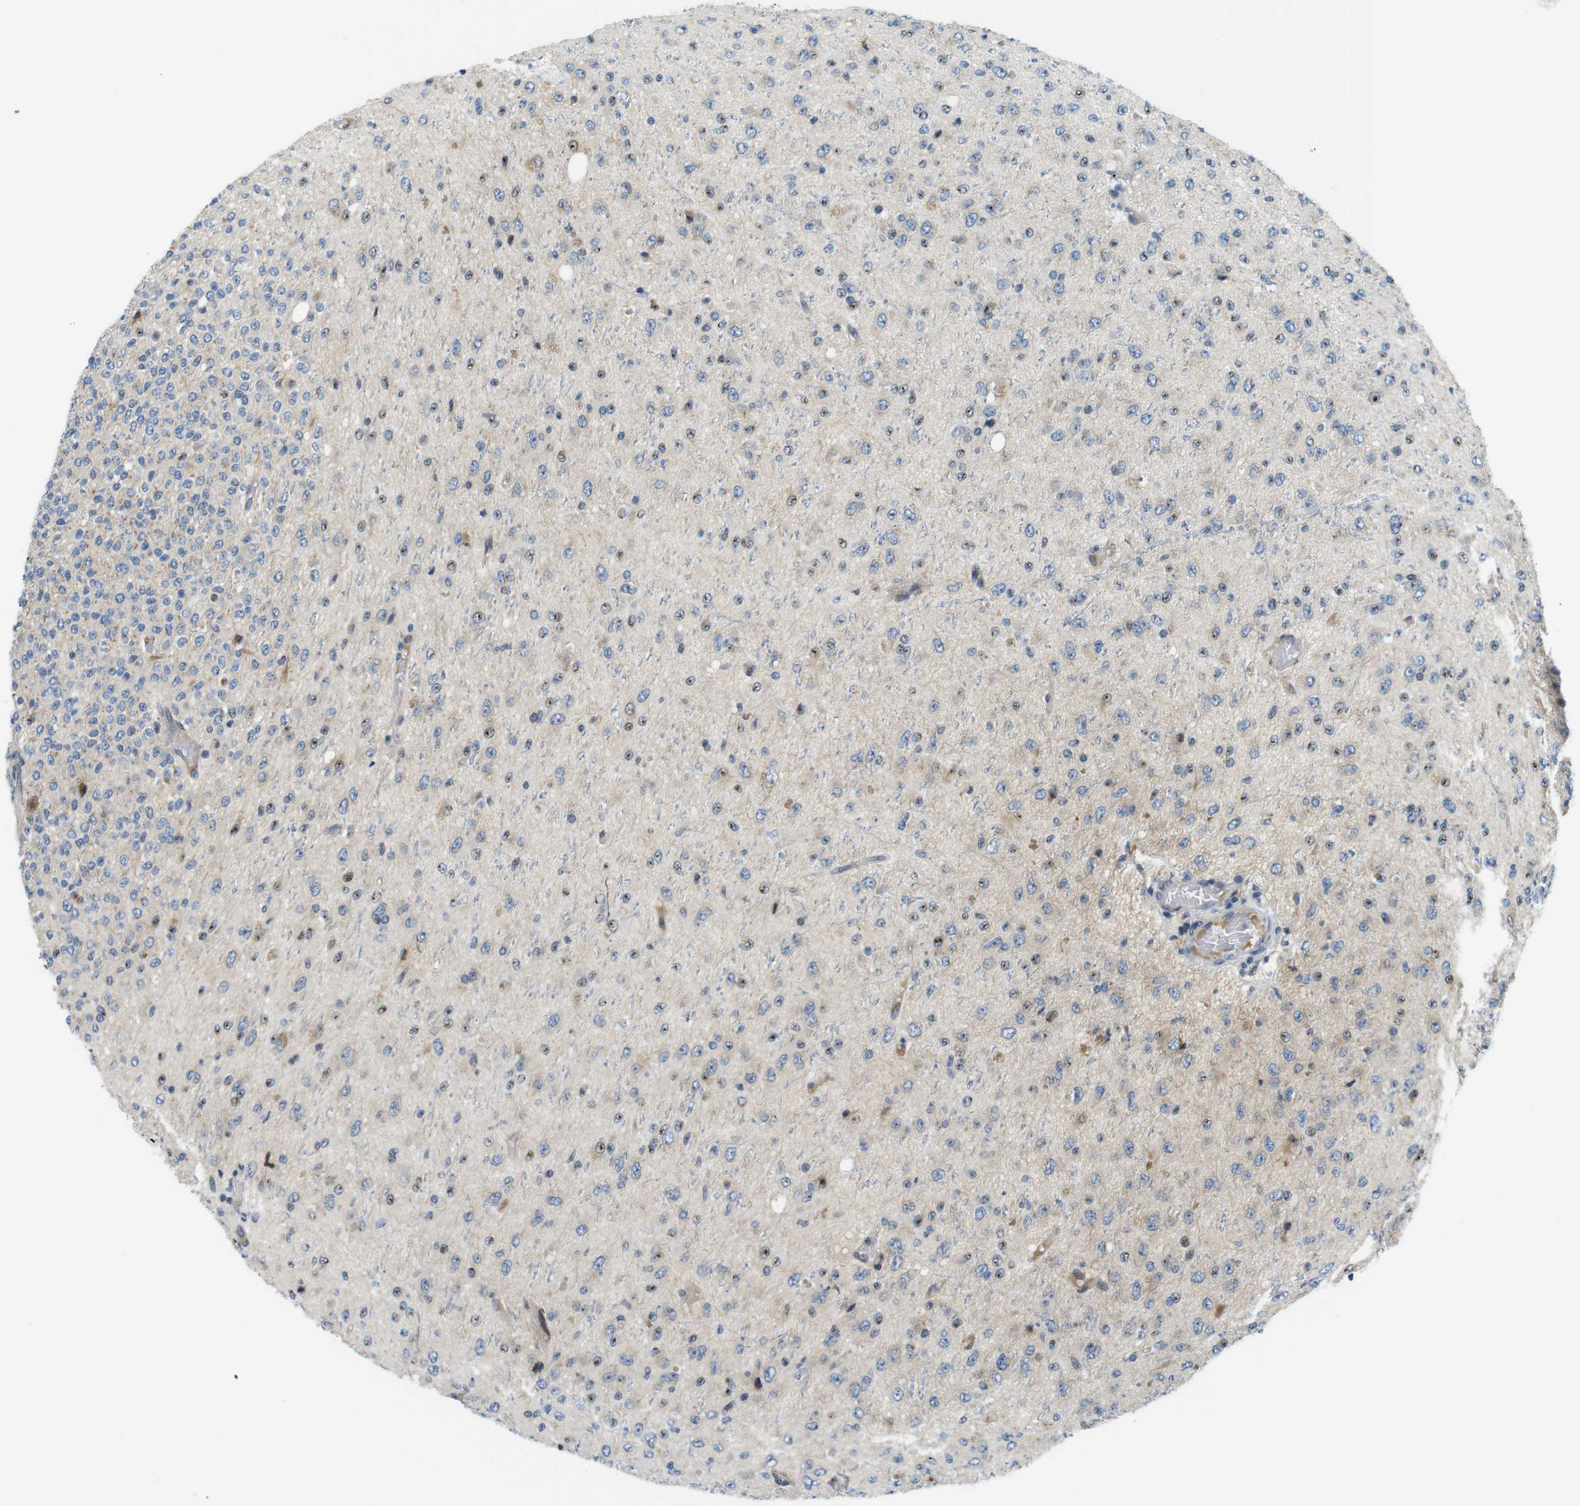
{"staining": {"intensity": "weak", "quantity": "<25%", "location": "cytoplasmic/membranous"}, "tissue": "glioma", "cell_type": "Tumor cells", "image_type": "cancer", "snomed": [{"axis": "morphology", "description": "Glioma, malignant, High grade"}, {"axis": "topography", "description": "pancreas cauda"}], "caption": "Tumor cells are negative for brown protein staining in glioma.", "gene": "ZDHHC3", "patient": {"sex": "male", "age": 60}}